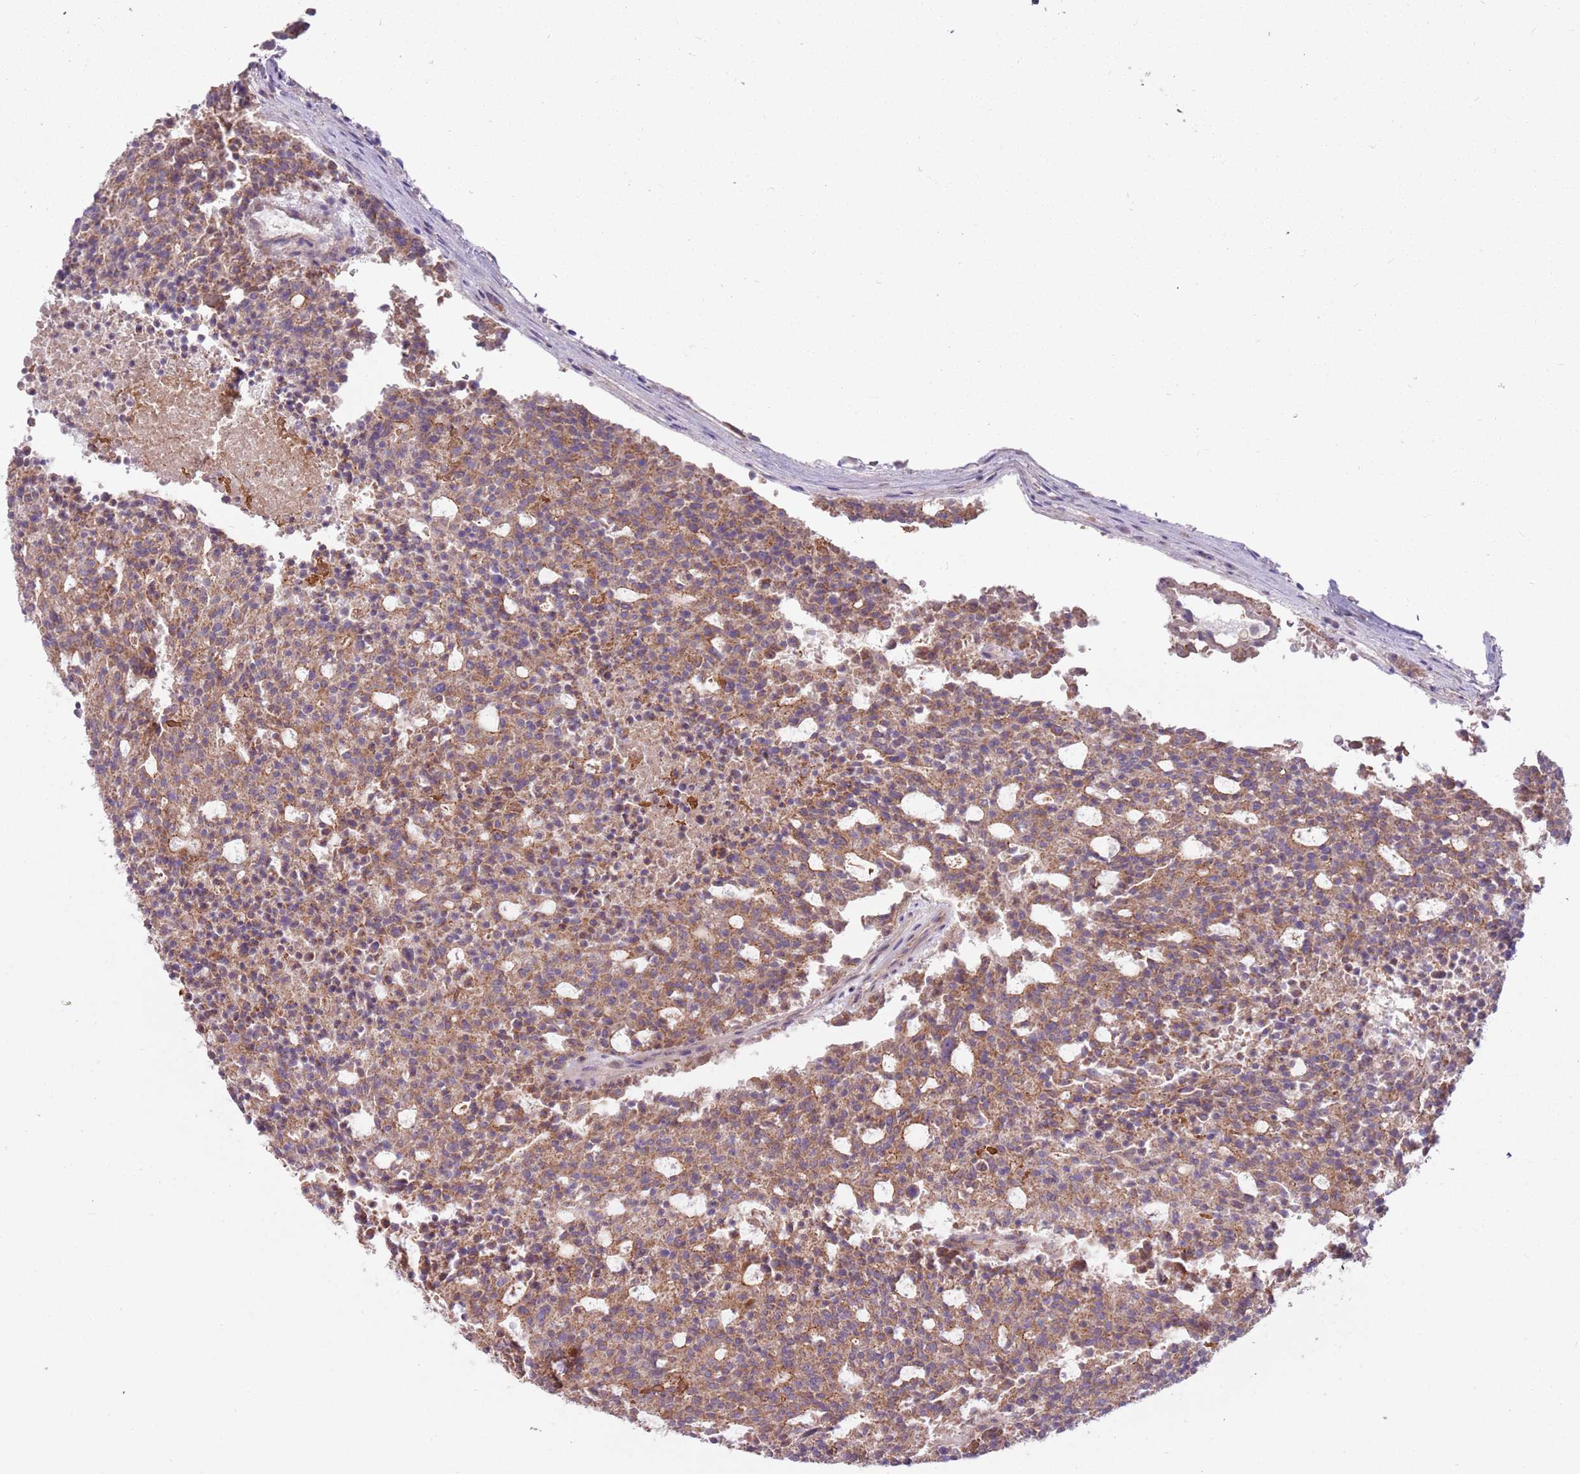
{"staining": {"intensity": "moderate", "quantity": ">75%", "location": "cytoplasmic/membranous"}, "tissue": "carcinoid", "cell_type": "Tumor cells", "image_type": "cancer", "snomed": [{"axis": "morphology", "description": "Carcinoid, malignant, NOS"}, {"axis": "topography", "description": "Pancreas"}], "caption": "Moderate cytoplasmic/membranous positivity for a protein is appreciated in approximately >75% of tumor cells of malignant carcinoid using IHC.", "gene": "SPATA31D1", "patient": {"sex": "female", "age": 54}}